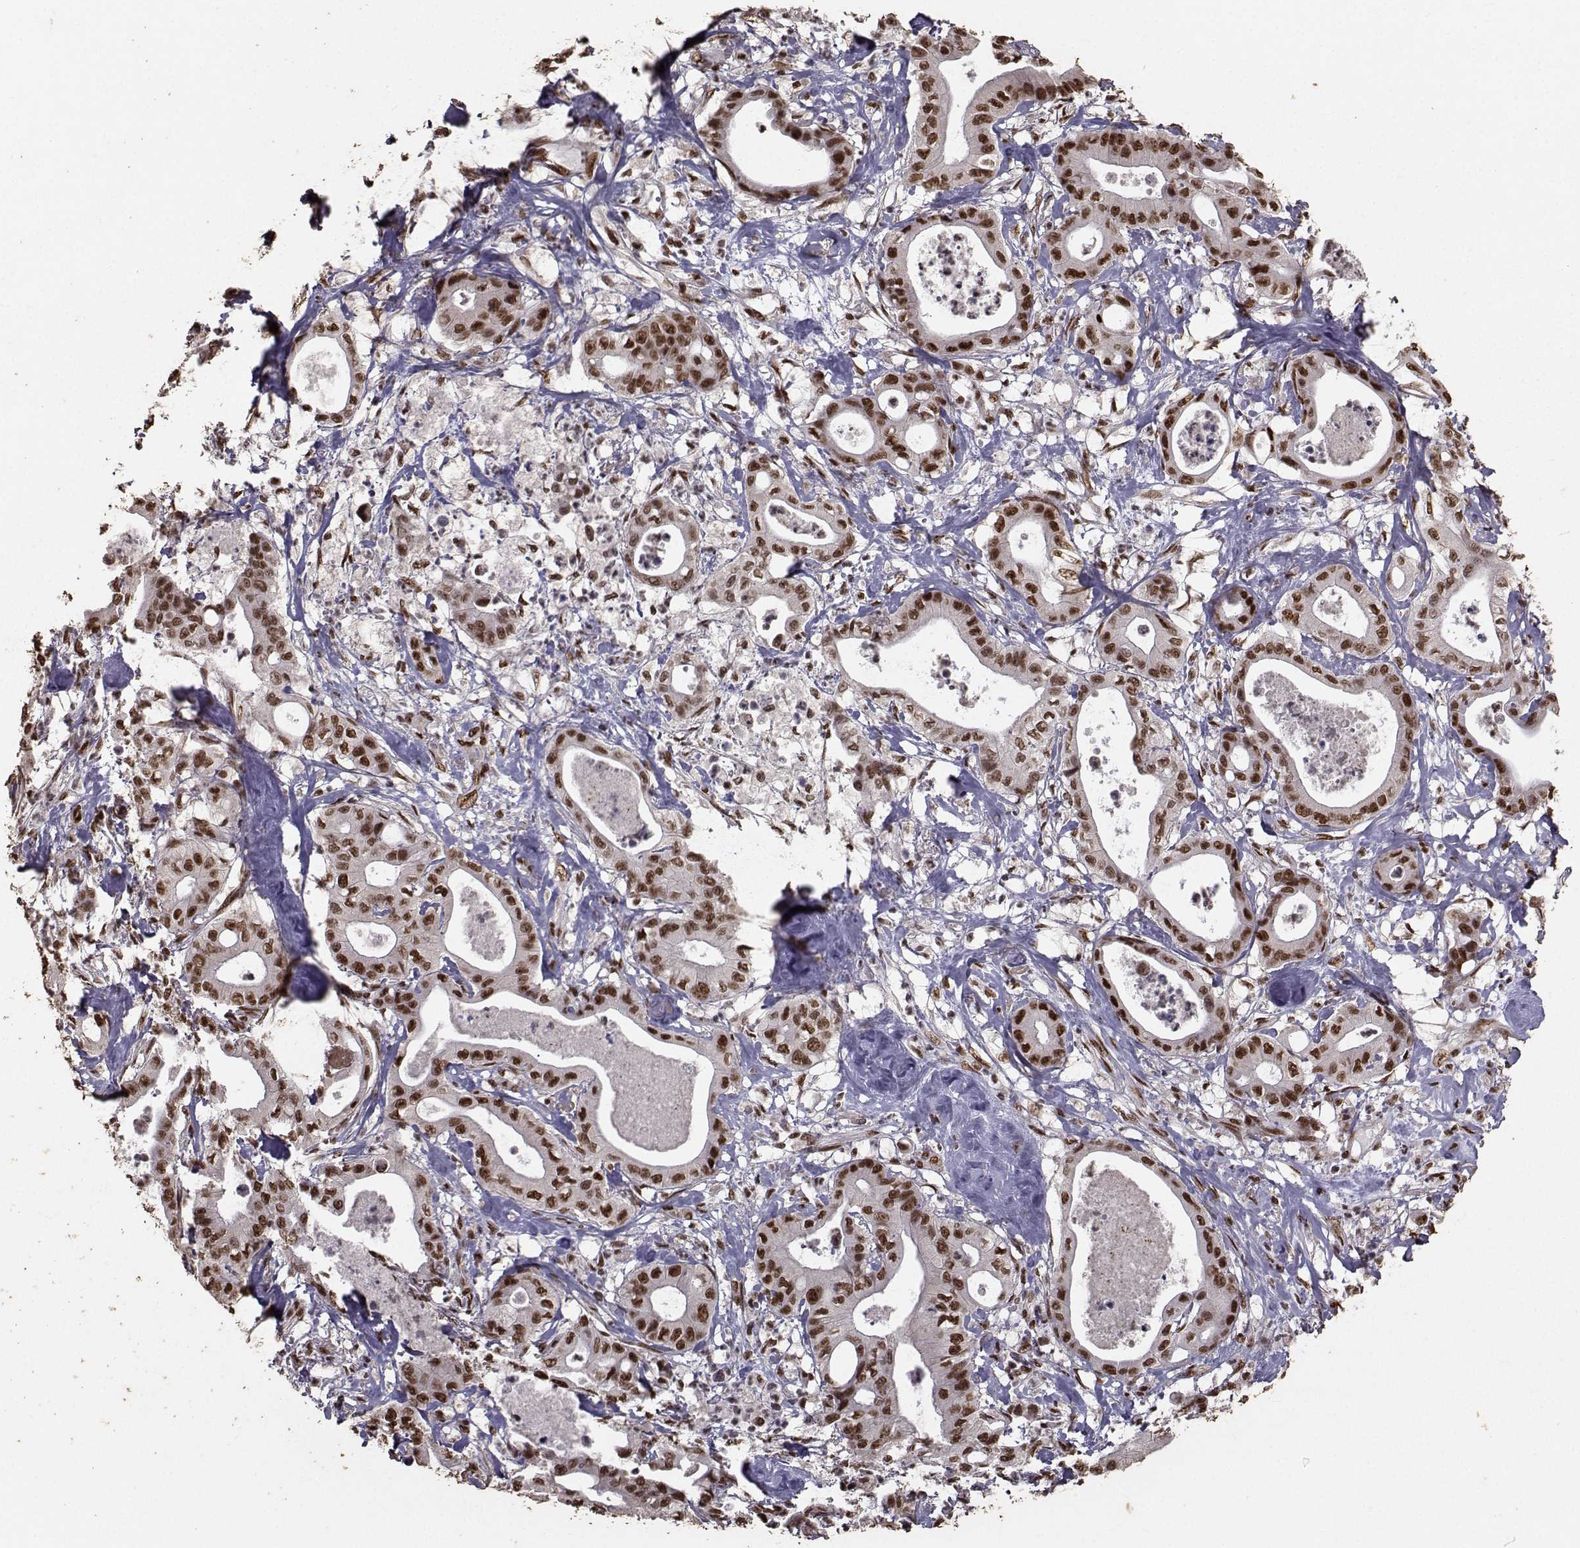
{"staining": {"intensity": "strong", "quantity": ">75%", "location": "nuclear"}, "tissue": "pancreatic cancer", "cell_type": "Tumor cells", "image_type": "cancer", "snomed": [{"axis": "morphology", "description": "Adenocarcinoma, NOS"}, {"axis": "topography", "description": "Pancreas"}], "caption": "Immunohistochemistry (IHC) of human adenocarcinoma (pancreatic) reveals high levels of strong nuclear positivity in approximately >75% of tumor cells.", "gene": "SF1", "patient": {"sex": "male", "age": 71}}